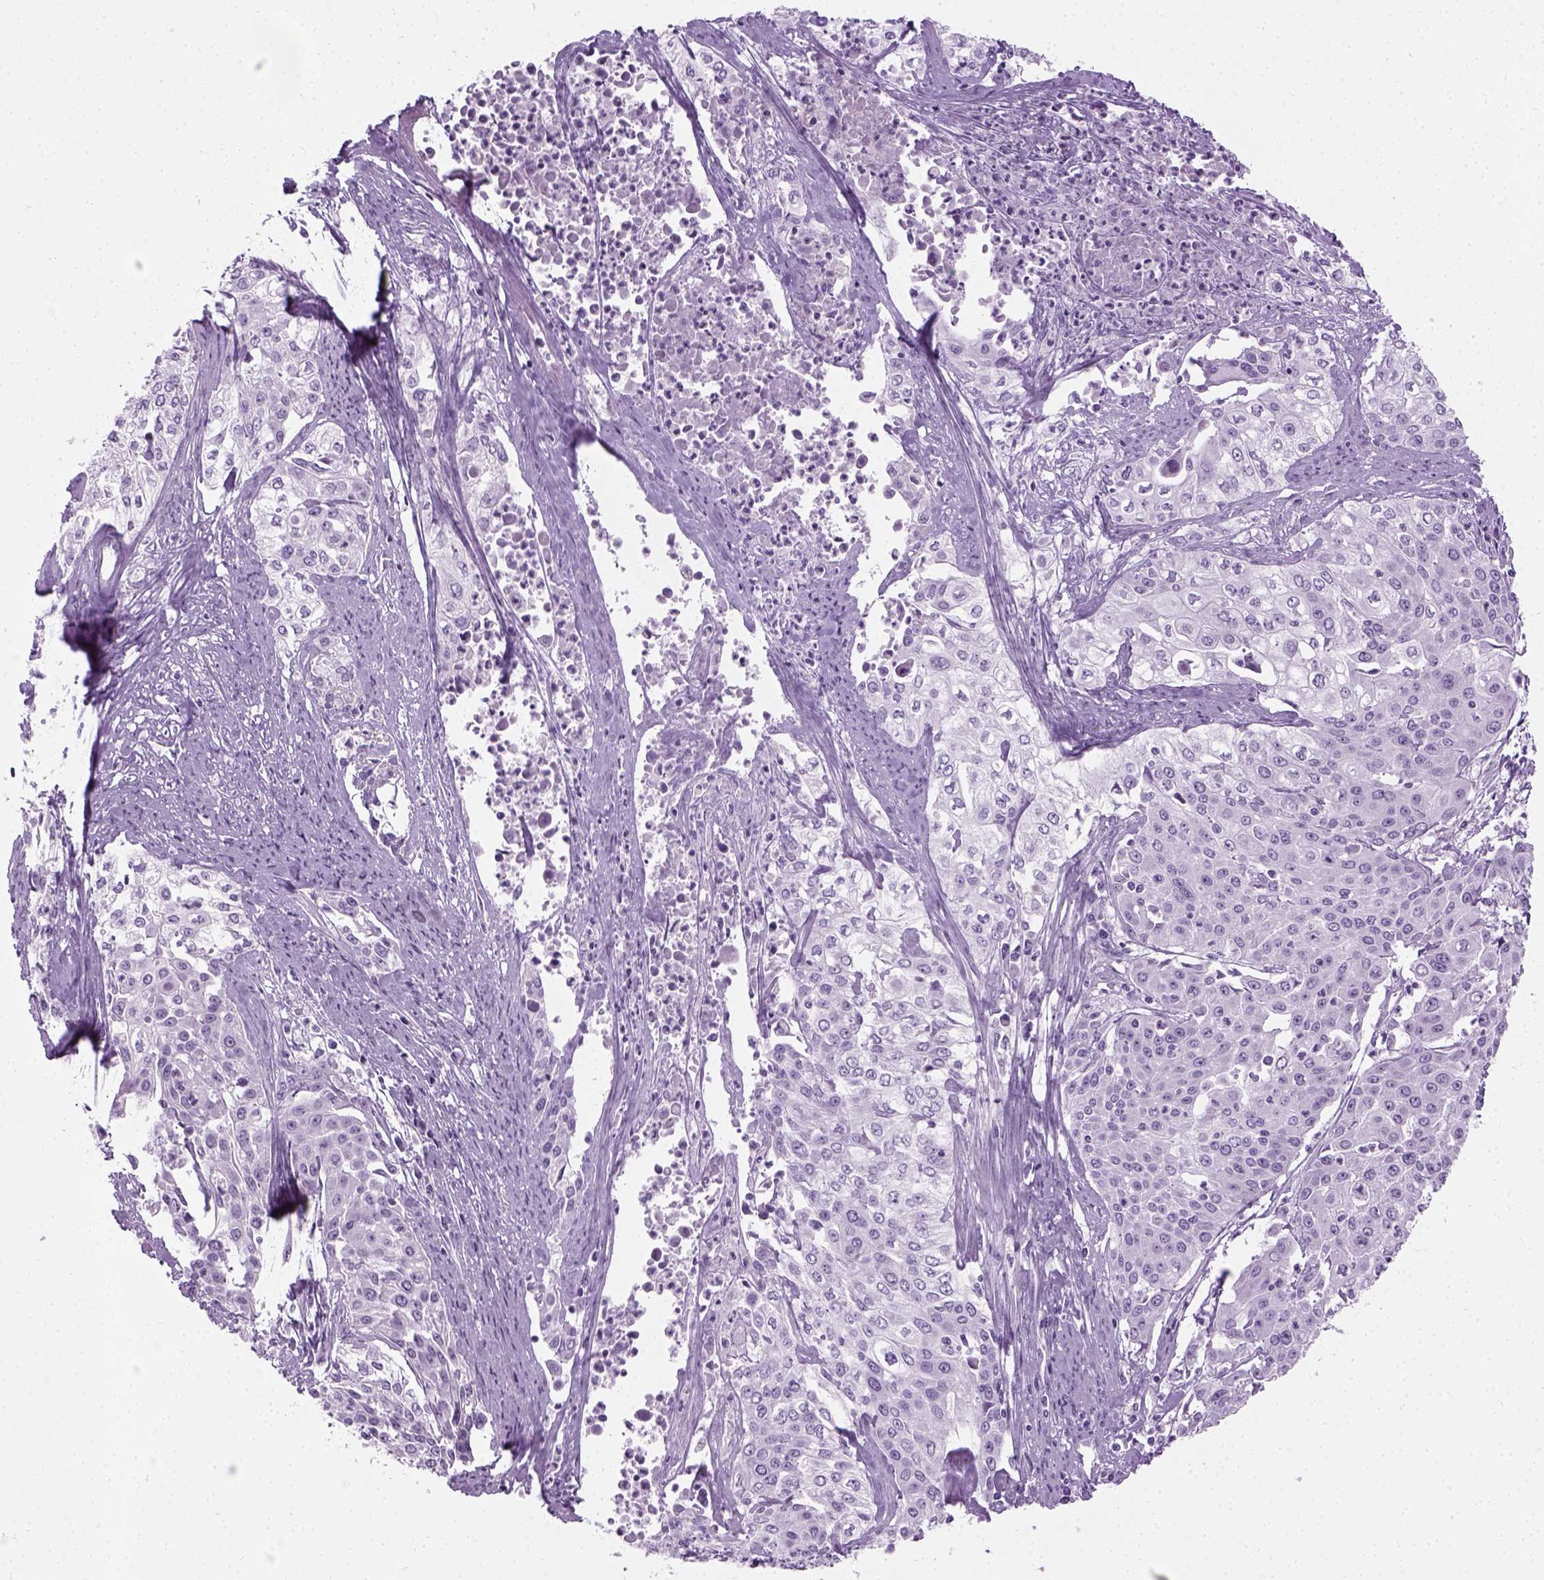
{"staining": {"intensity": "negative", "quantity": "none", "location": "none"}, "tissue": "cervical cancer", "cell_type": "Tumor cells", "image_type": "cancer", "snomed": [{"axis": "morphology", "description": "Squamous cell carcinoma, NOS"}, {"axis": "topography", "description": "Cervix"}], "caption": "Immunohistochemistry (IHC) histopathology image of neoplastic tissue: human squamous cell carcinoma (cervical) stained with DAB (3,3'-diaminobenzidine) reveals no significant protein expression in tumor cells.", "gene": "CIBAR2", "patient": {"sex": "female", "age": 39}}